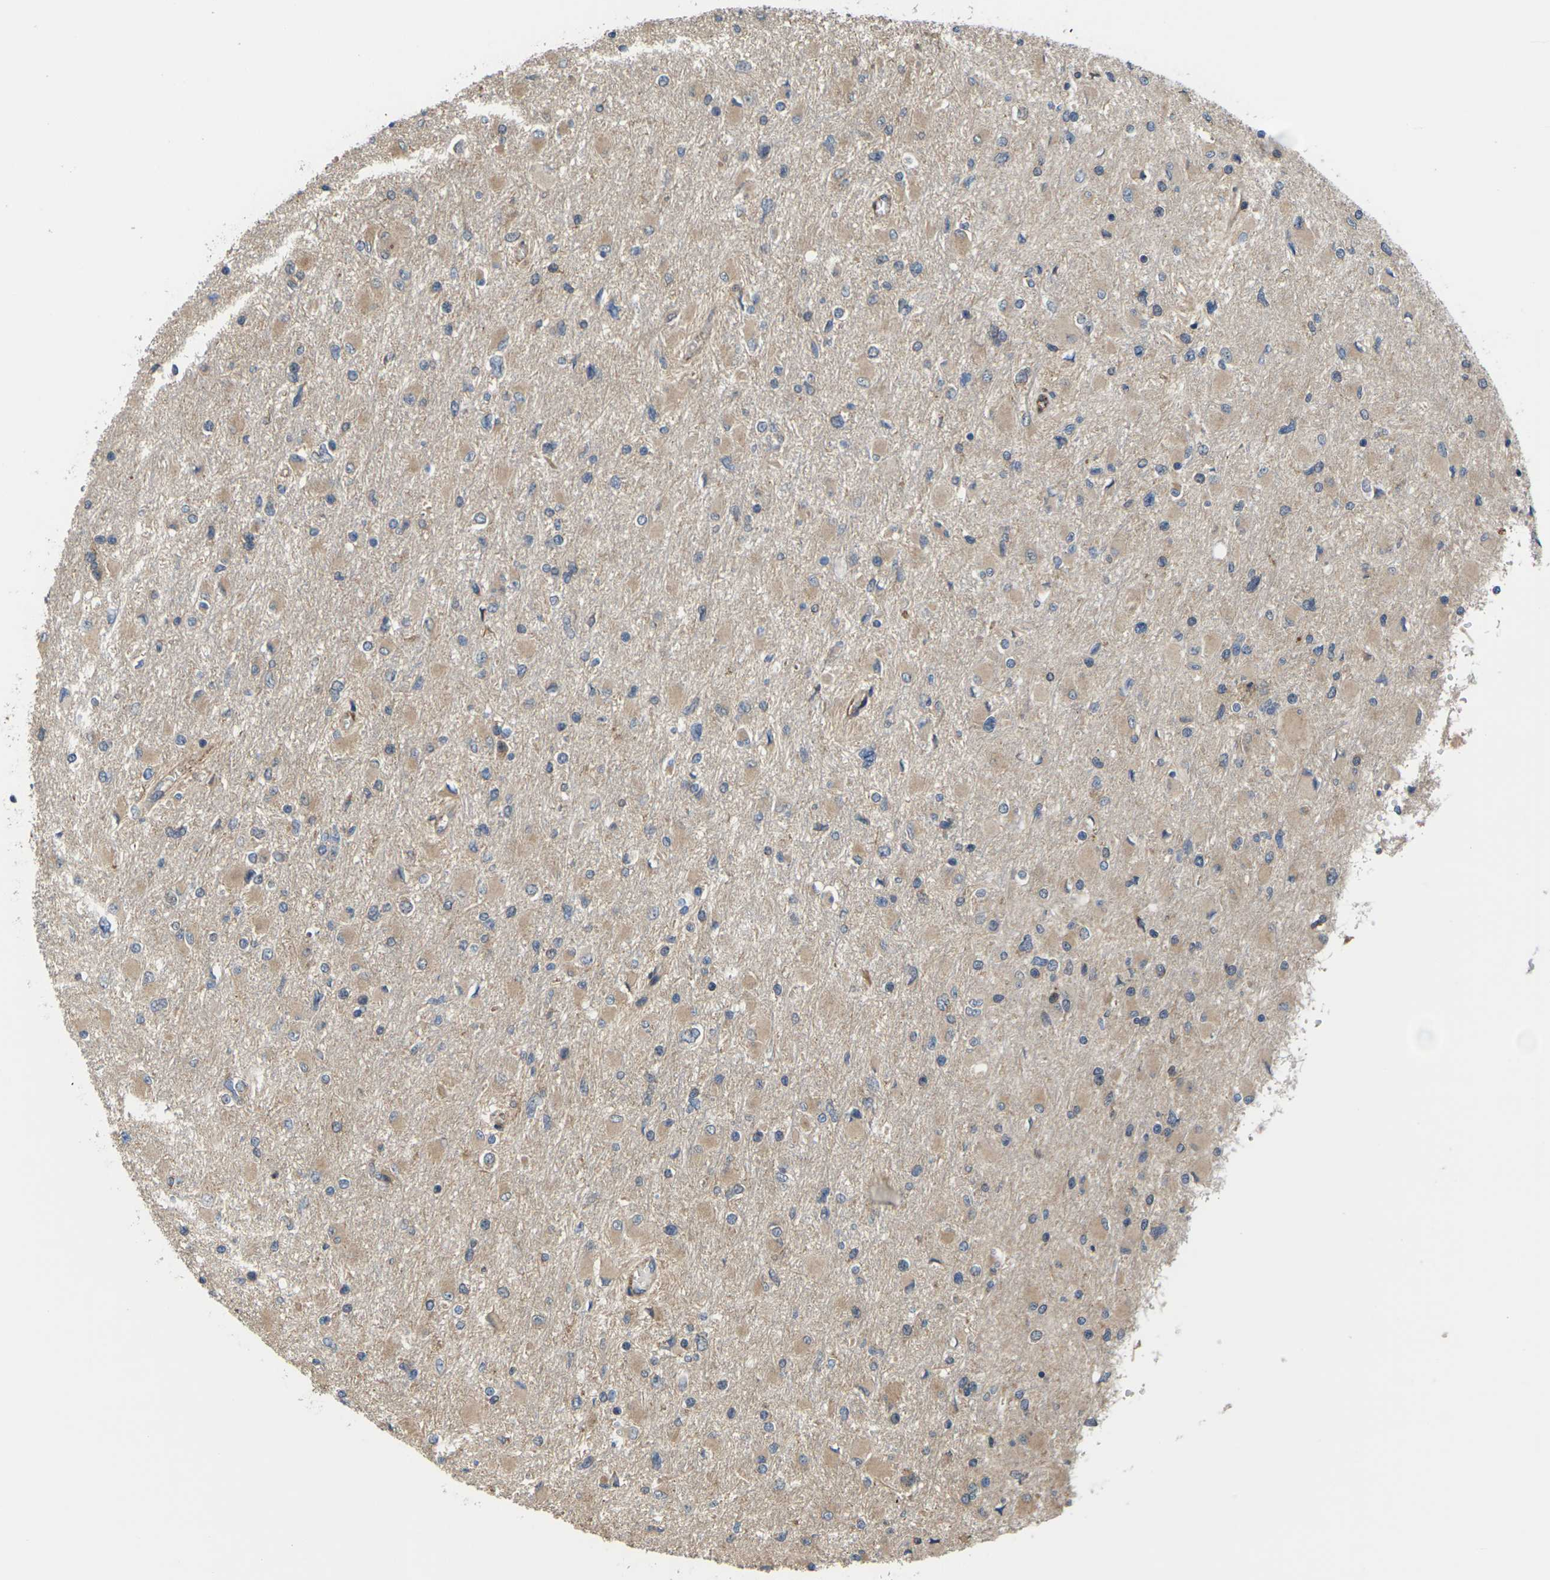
{"staining": {"intensity": "weak", "quantity": ">75%", "location": "cytoplasmic/membranous"}, "tissue": "glioma", "cell_type": "Tumor cells", "image_type": "cancer", "snomed": [{"axis": "morphology", "description": "Glioma, malignant, High grade"}, {"axis": "topography", "description": "Cerebral cortex"}], "caption": "Immunohistochemical staining of human glioma exhibits weak cytoplasmic/membranous protein expression in about >75% of tumor cells. The staining is performed using DAB brown chromogen to label protein expression. The nuclei are counter-stained blue using hematoxylin.", "gene": "NRAS", "patient": {"sex": "female", "age": 36}}